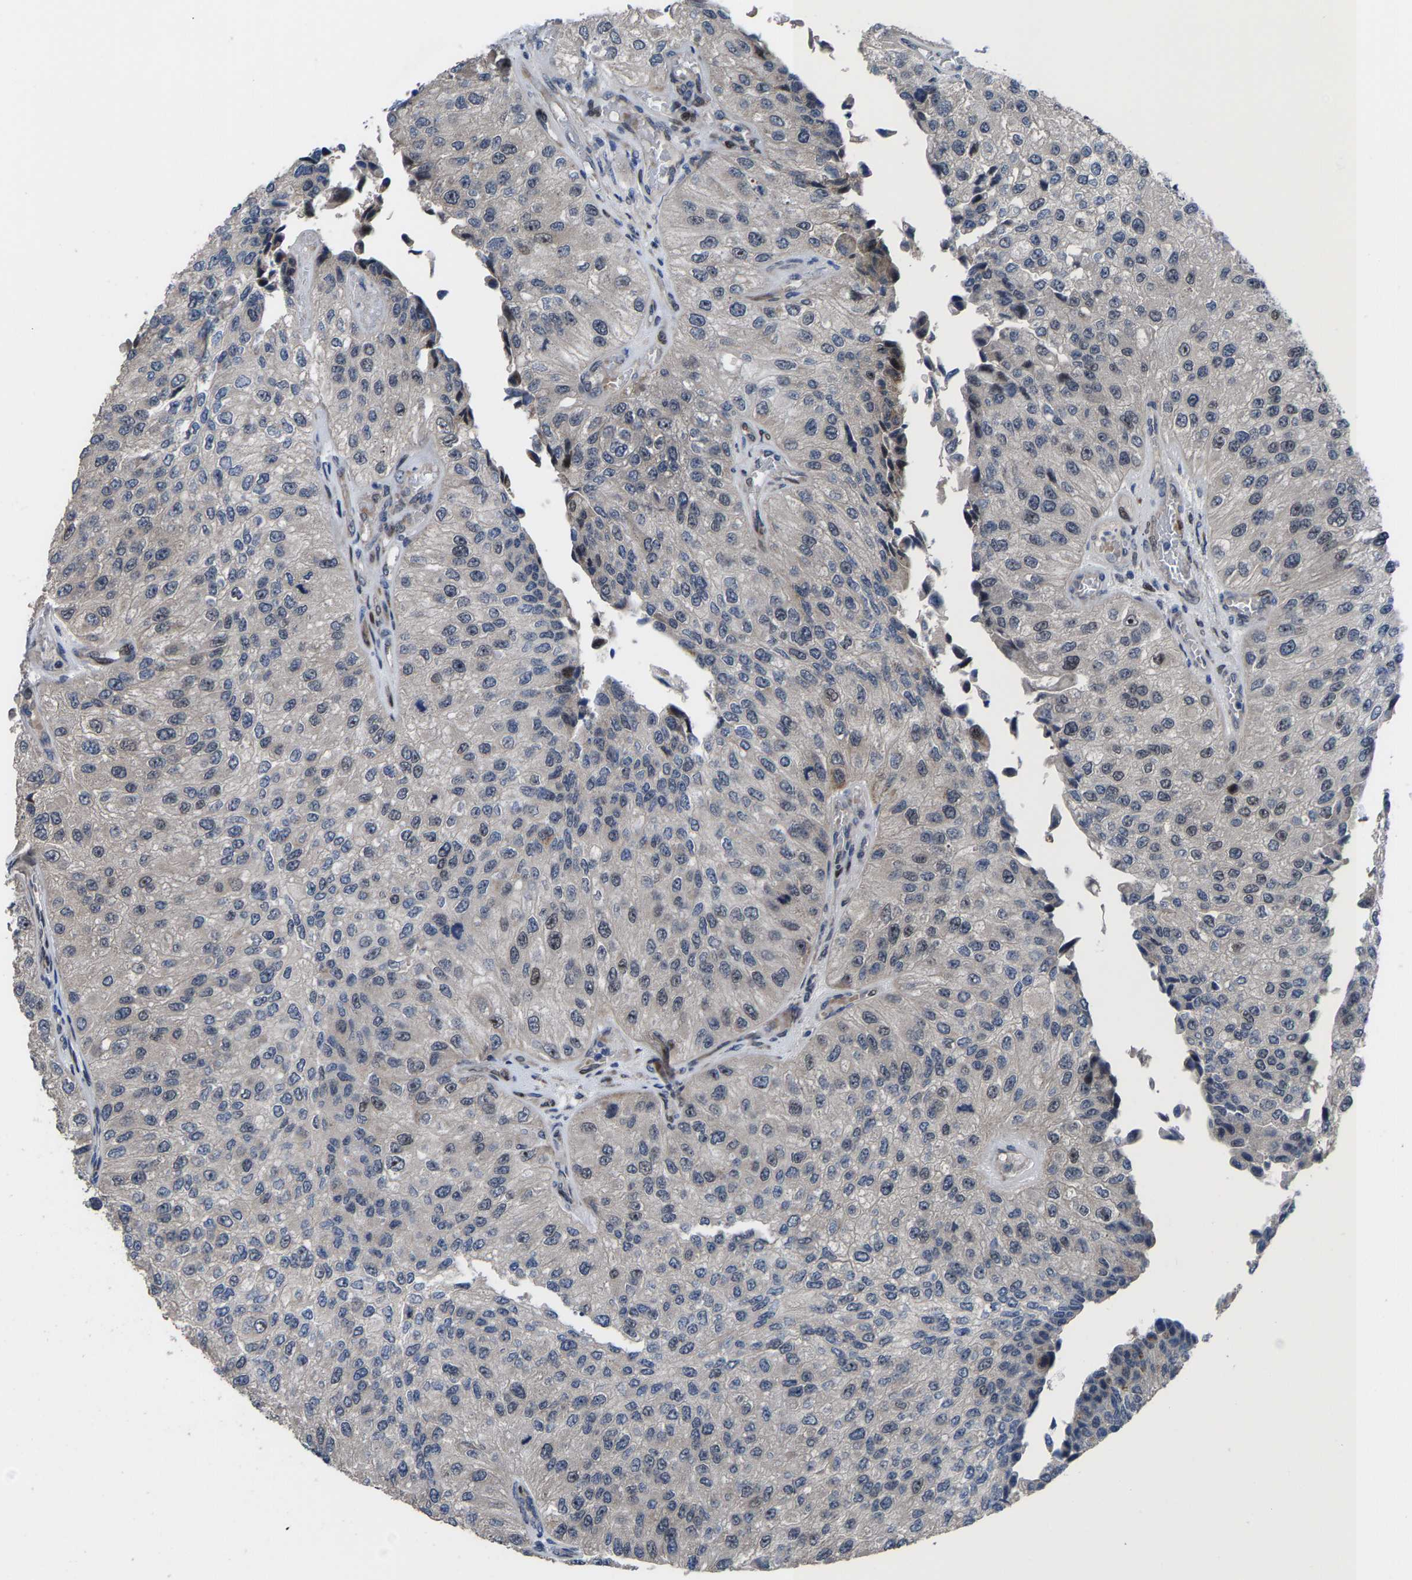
{"staining": {"intensity": "weak", "quantity": "<25%", "location": "nuclear"}, "tissue": "urothelial cancer", "cell_type": "Tumor cells", "image_type": "cancer", "snomed": [{"axis": "morphology", "description": "Urothelial carcinoma, High grade"}, {"axis": "topography", "description": "Kidney"}, {"axis": "topography", "description": "Urinary bladder"}], "caption": "IHC histopathology image of urothelial cancer stained for a protein (brown), which exhibits no staining in tumor cells.", "gene": "HAUS6", "patient": {"sex": "male", "age": 77}}